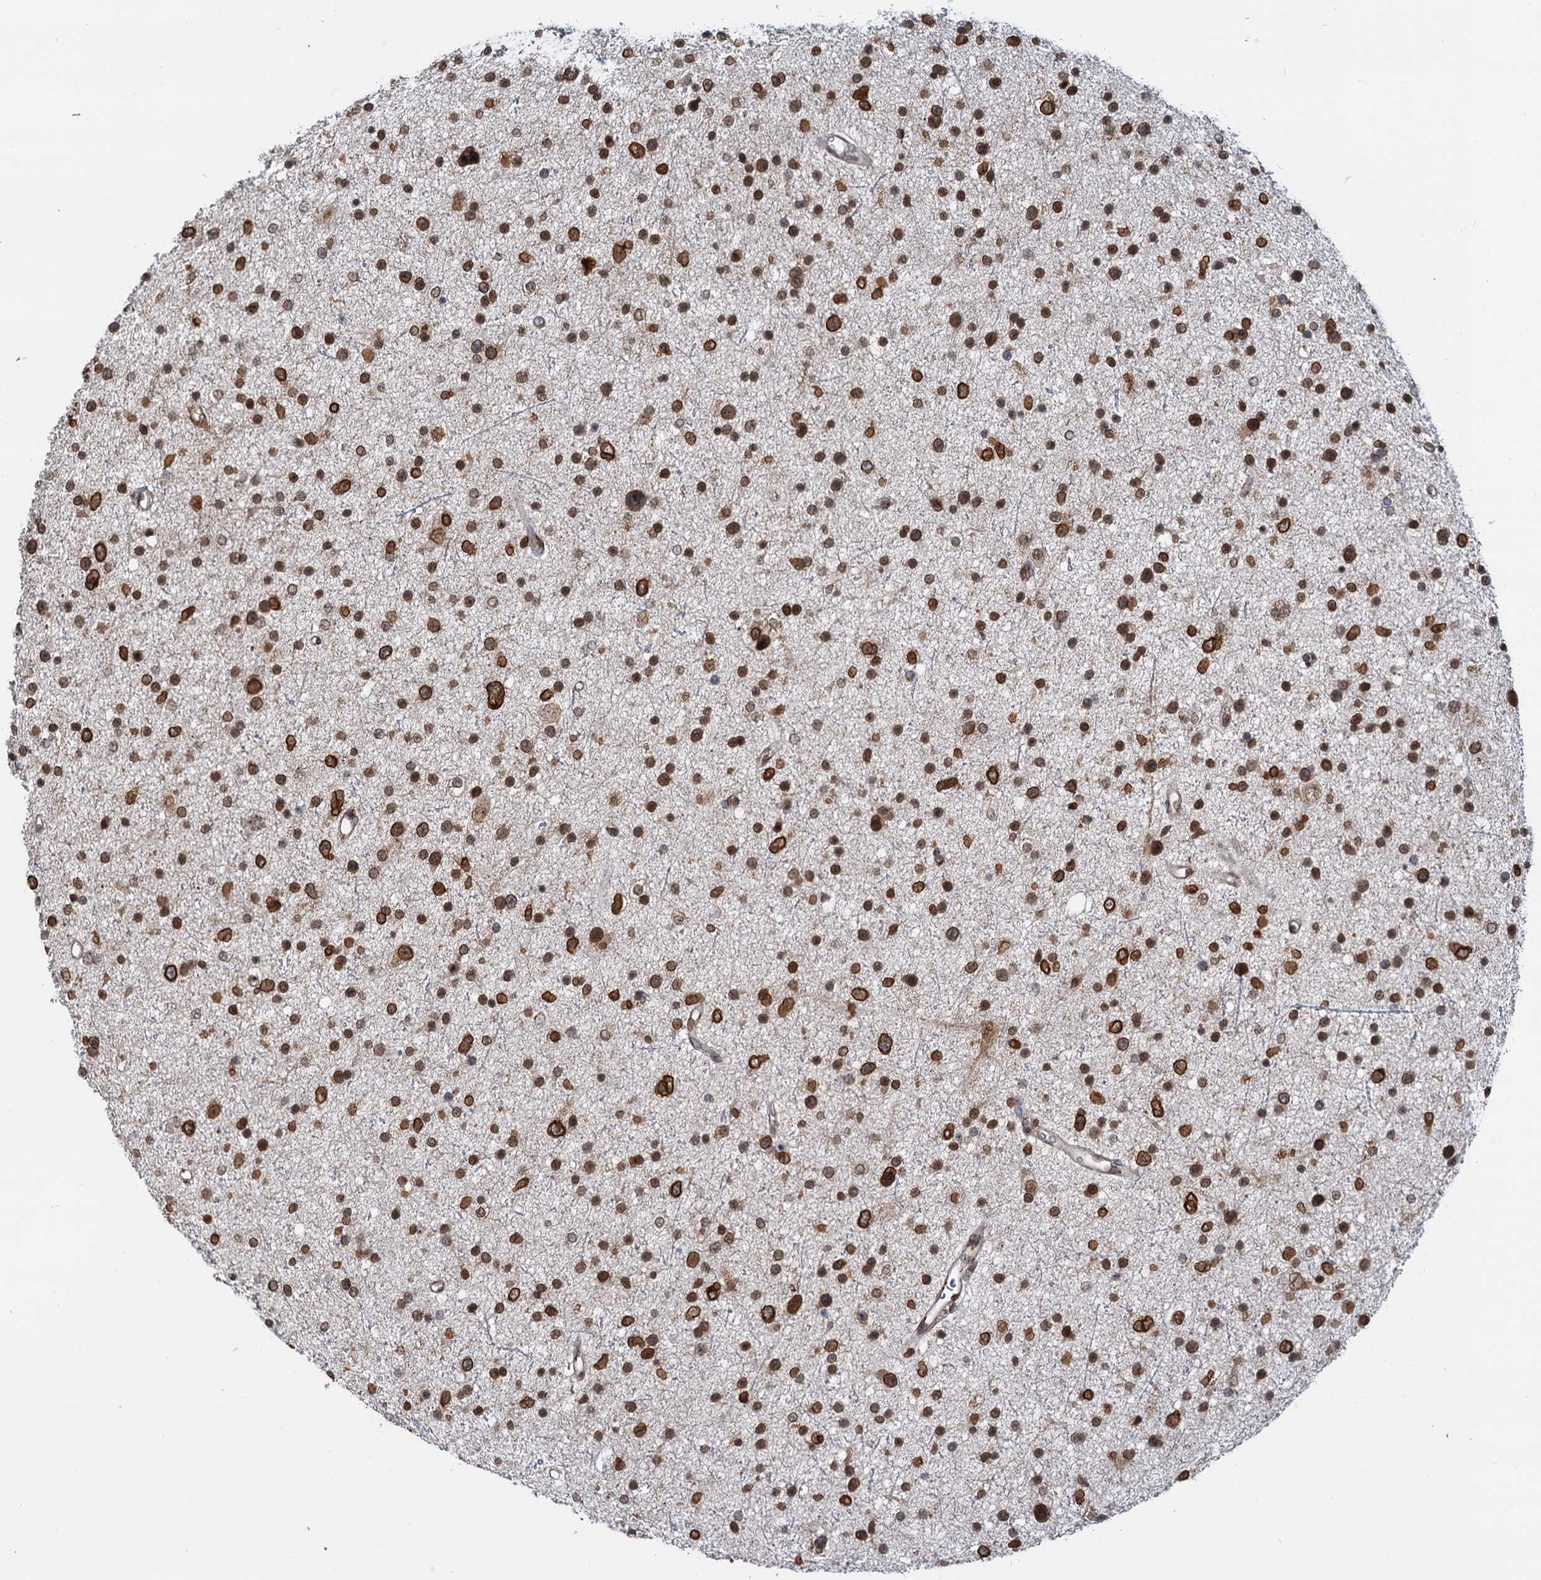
{"staining": {"intensity": "strong", "quantity": ">75%", "location": "nuclear"}, "tissue": "glioma", "cell_type": "Tumor cells", "image_type": "cancer", "snomed": [{"axis": "morphology", "description": "Glioma, malignant, Low grade"}, {"axis": "topography", "description": "Brain"}], "caption": "IHC of glioma demonstrates high levels of strong nuclear staining in about >75% of tumor cells.", "gene": "ZC3H13", "patient": {"sex": "female", "age": 37}}